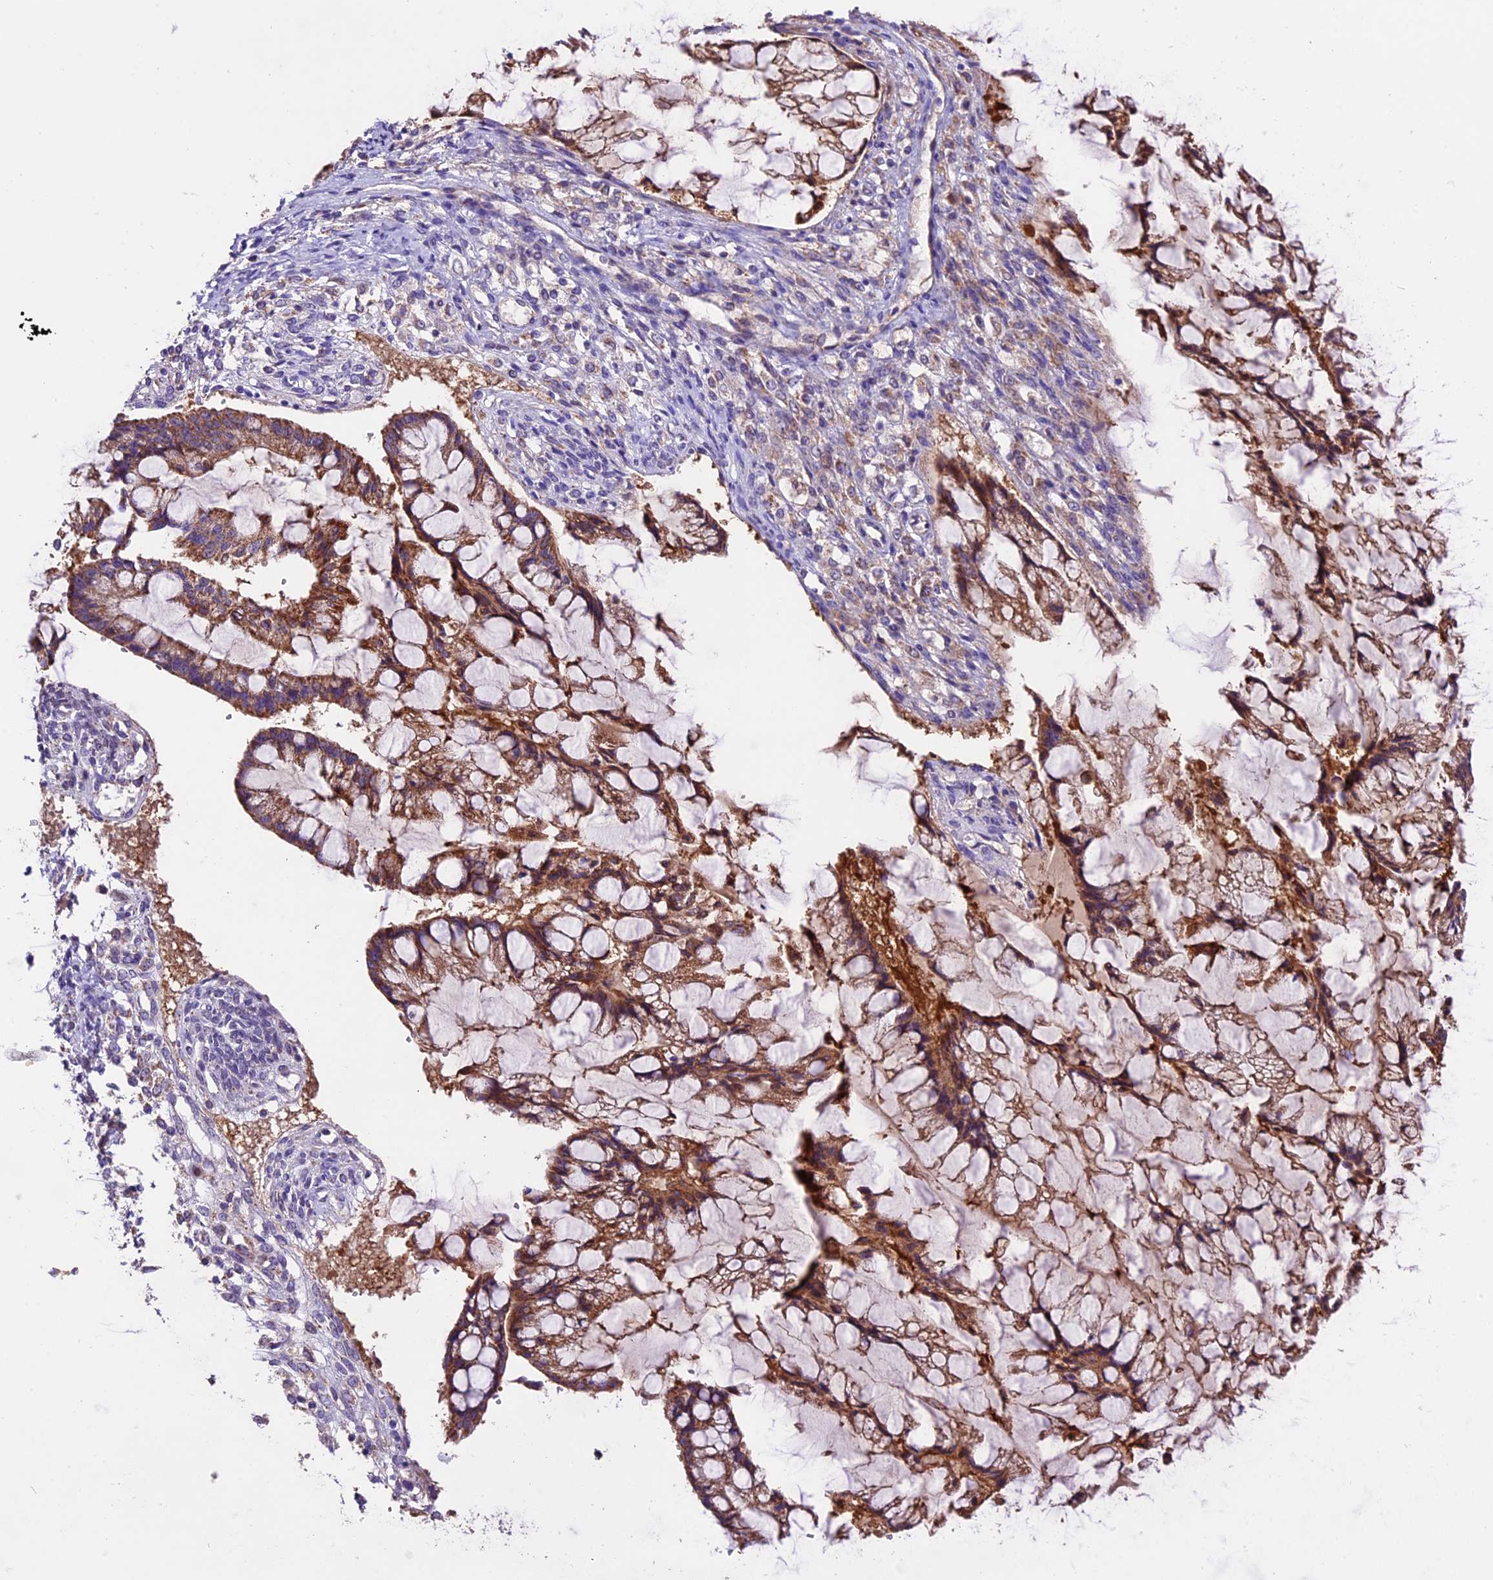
{"staining": {"intensity": "moderate", "quantity": ">75%", "location": "cytoplasmic/membranous"}, "tissue": "ovarian cancer", "cell_type": "Tumor cells", "image_type": "cancer", "snomed": [{"axis": "morphology", "description": "Cystadenocarcinoma, mucinous, NOS"}, {"axis": "topography", "description": "Ovary"}], "caption": "Tumor cells display moderate cytoplasmic/membranous expression in approximately >75% of cells in ovarian cancer (mucinous cystadenocarcinoma). (DAB IHC with brightfield microscopy, high magnification).", "gene": "DDX28", "patient": {"sex": "female", "age": 73}}